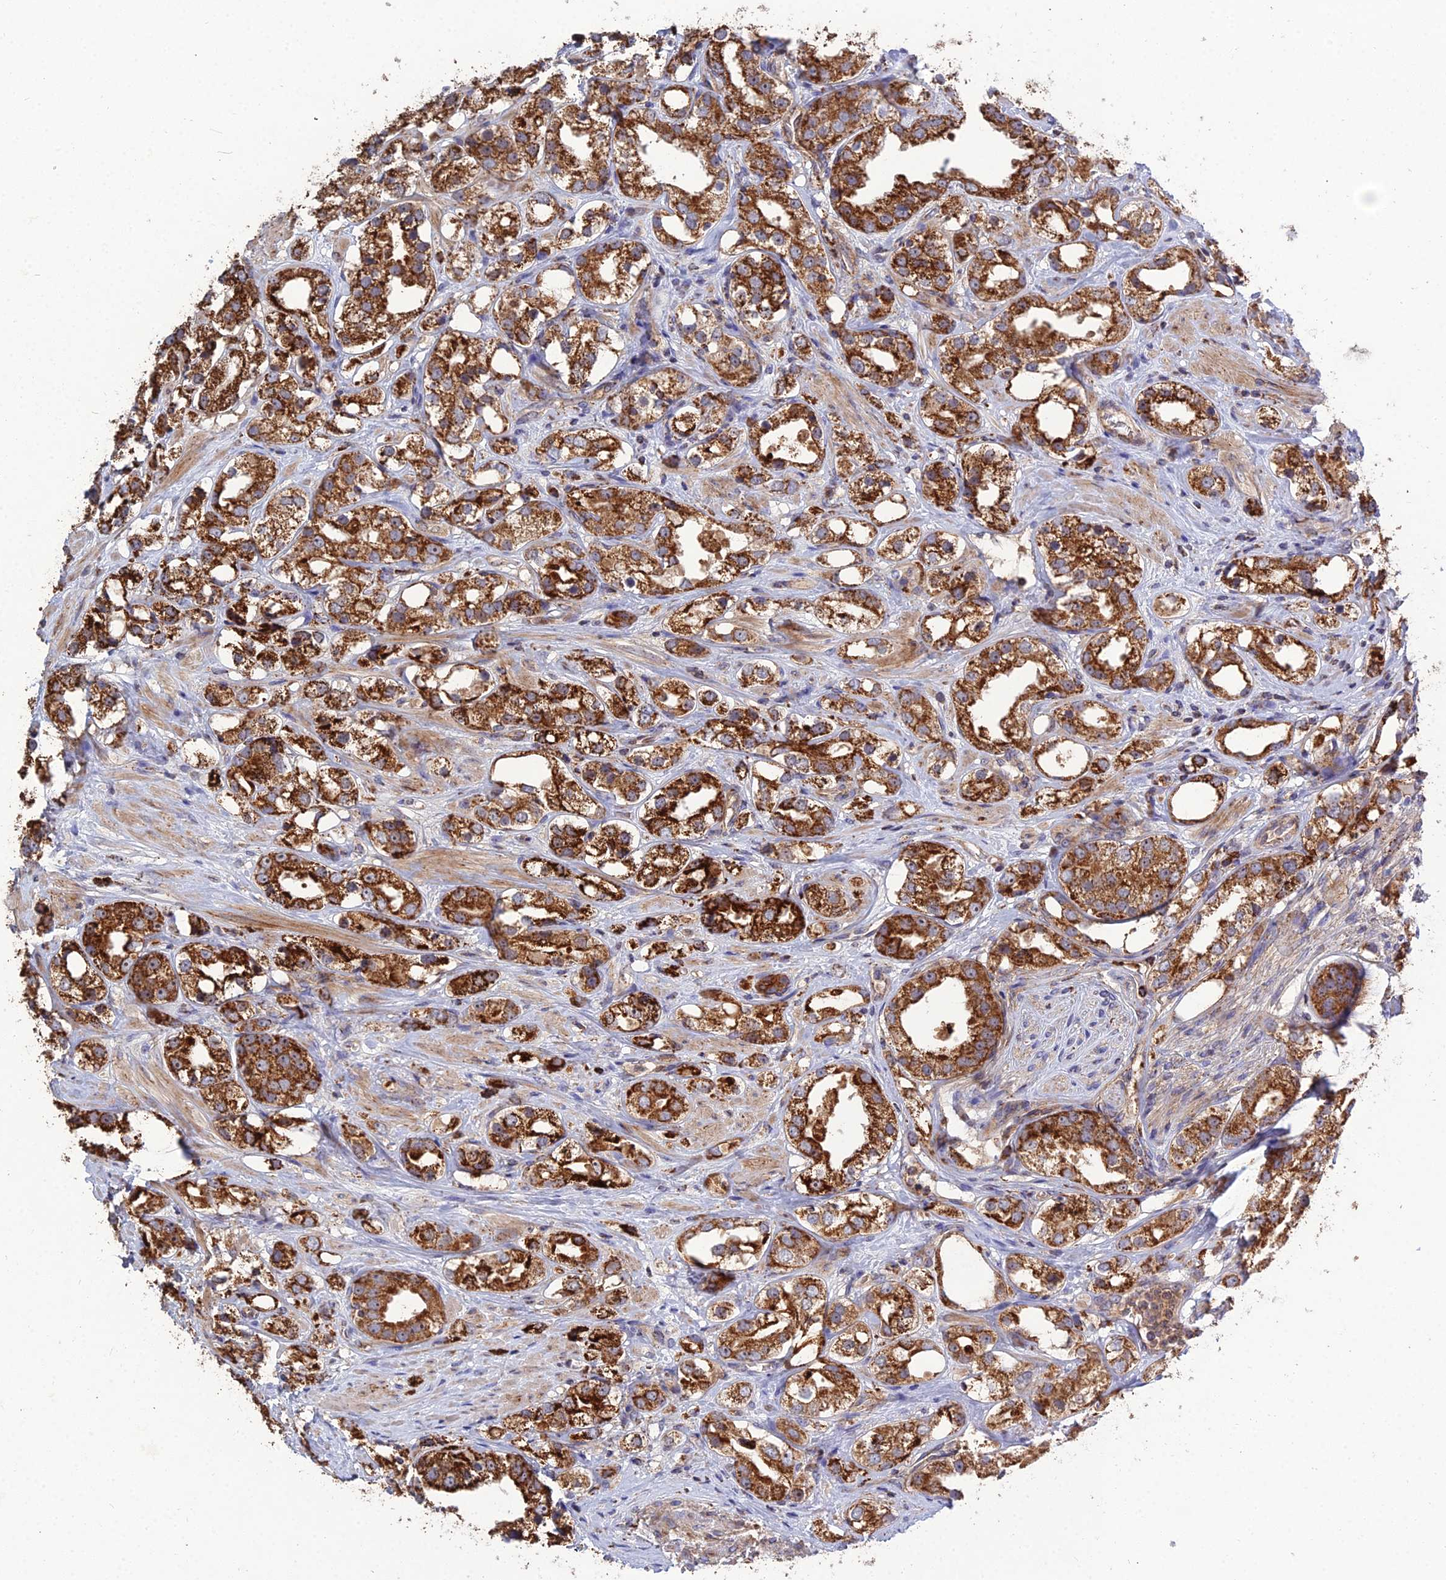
{"staining": {"intensity": "strong", "quantity": ">75%", "location": "cytoplasmic/membranous"}, "tissue": "prostate cancer", "cell_type": "Tumor cells", "image_type": "cancer", "snomed": [{"axis": "morphology", "description": "Adenocarcinoma, NOS"}, {"axis": "topography", "description": "Prostate"}], "caption": "About >75% of tumor cells in prostate adenocarcinoma reveal strong cytoplasmic/membranous protein positivity as visualized by brown immunohistochemical staining.", "gene": "RIC8B", "patient": {"sex": "male", "age": 79}}